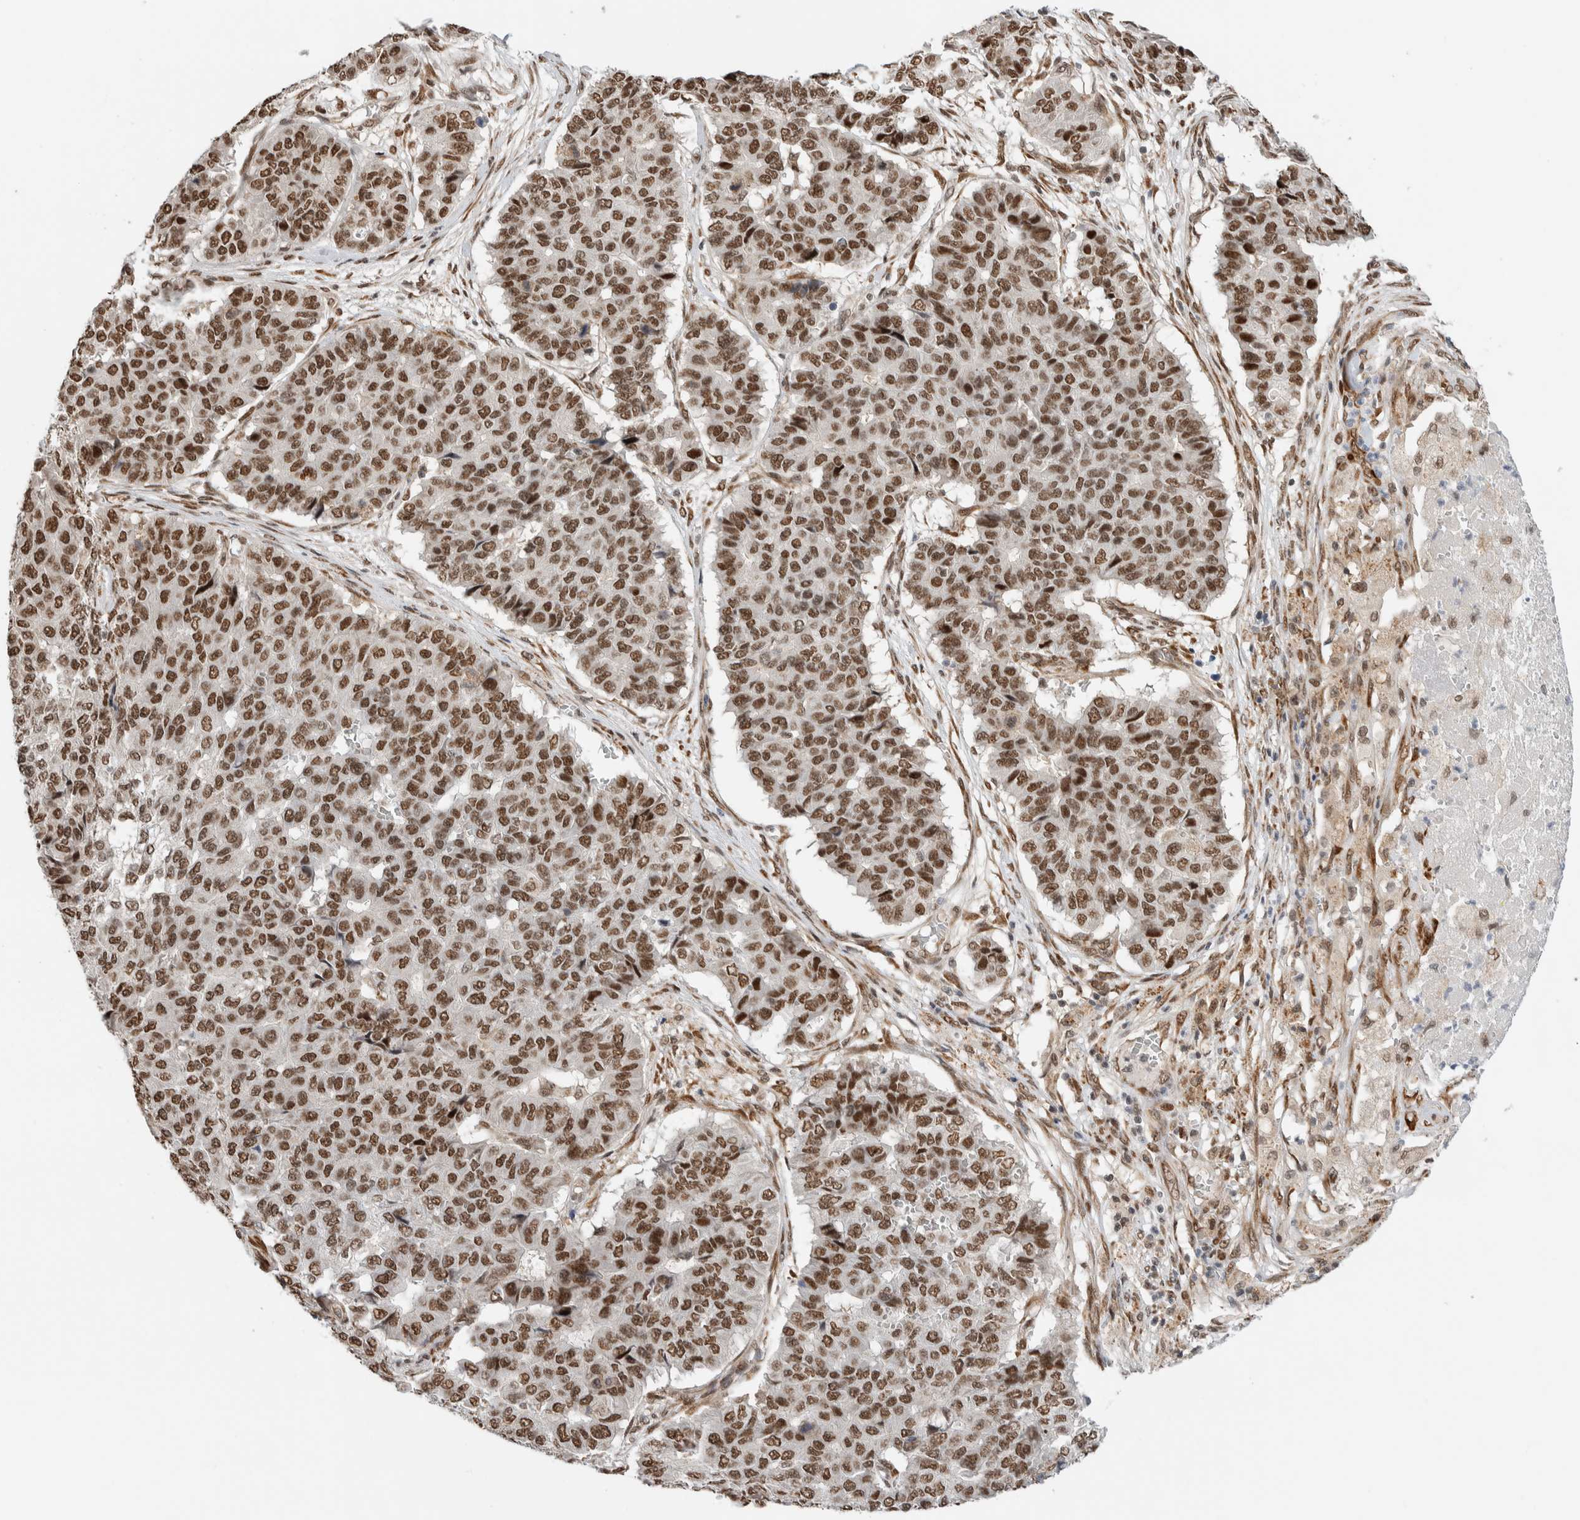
{"staining": {"intensity": "moderate", "quantity": ">75%", "location": "nuclear"}, "tissue": "pancreatic cancer", "cell_type": "Tumor cells", "image_type": "cancer", "snomed": [{"axis": "morphology", "description": "Adenocarcinoma, NOS"}, {"axis": "topography", "description": "Pancreas"}], "caption": "Pancreatic cancer (adenocarcinoma) tissue reveals moderate nuclear staining in about >75% of tumor cells, visualized by immunohistochemistry.", "gene": "TNRC18", "patient": {"sex": "male", "age": 50}}